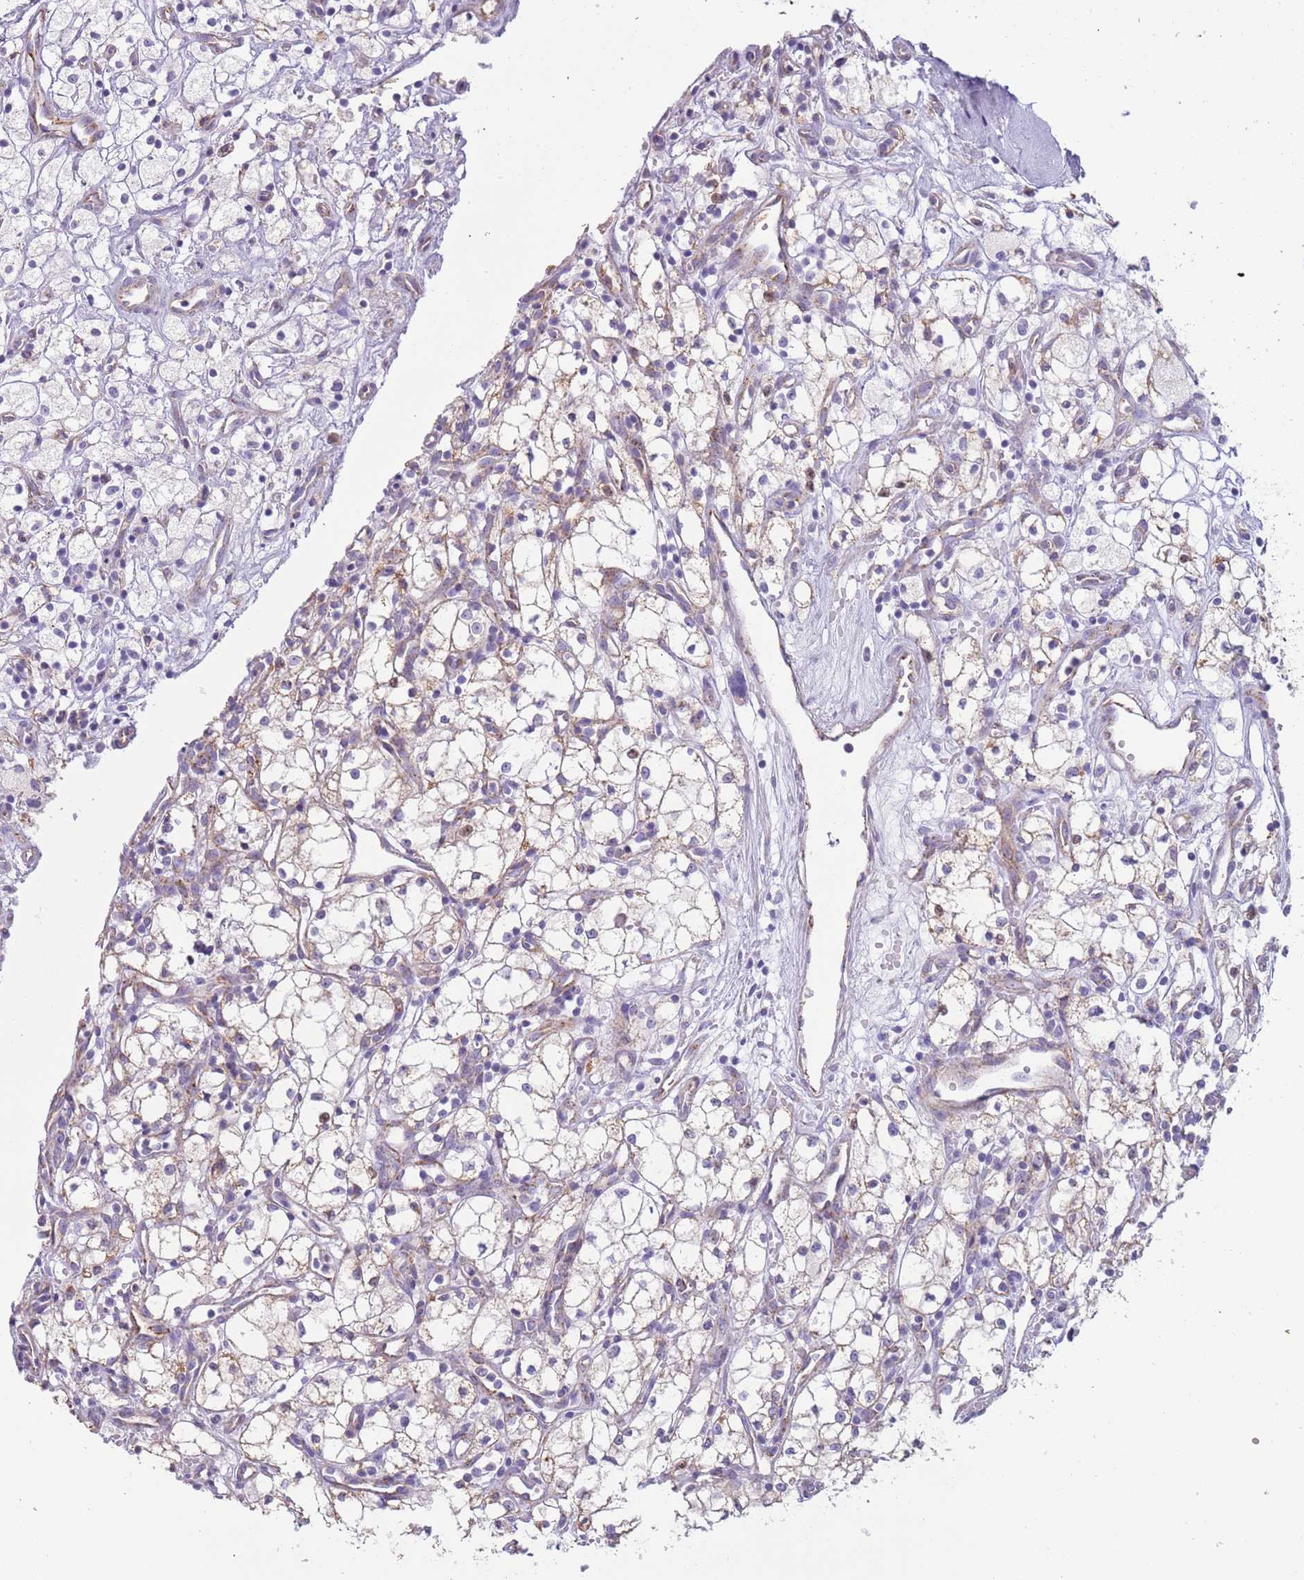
{"staining": {"intensity": "weak", "quantity": "<25%", "location": "cytoplasmic/membranous"}, "tissue": "renal cancer", "cell_type": "Tumor cells", "image_type": "cancer", "snomed": [{"axis": "morphology", "description": "Adenocarcinoma, NOS"}, {"axis": "topography", "description": "Kidney"}], "caption": "Protein analysis of renal cancer demonstrates no significant positivity in tumor cells.", "gene": "RNF222", "patient": {"sex": "male", "age": 59}}